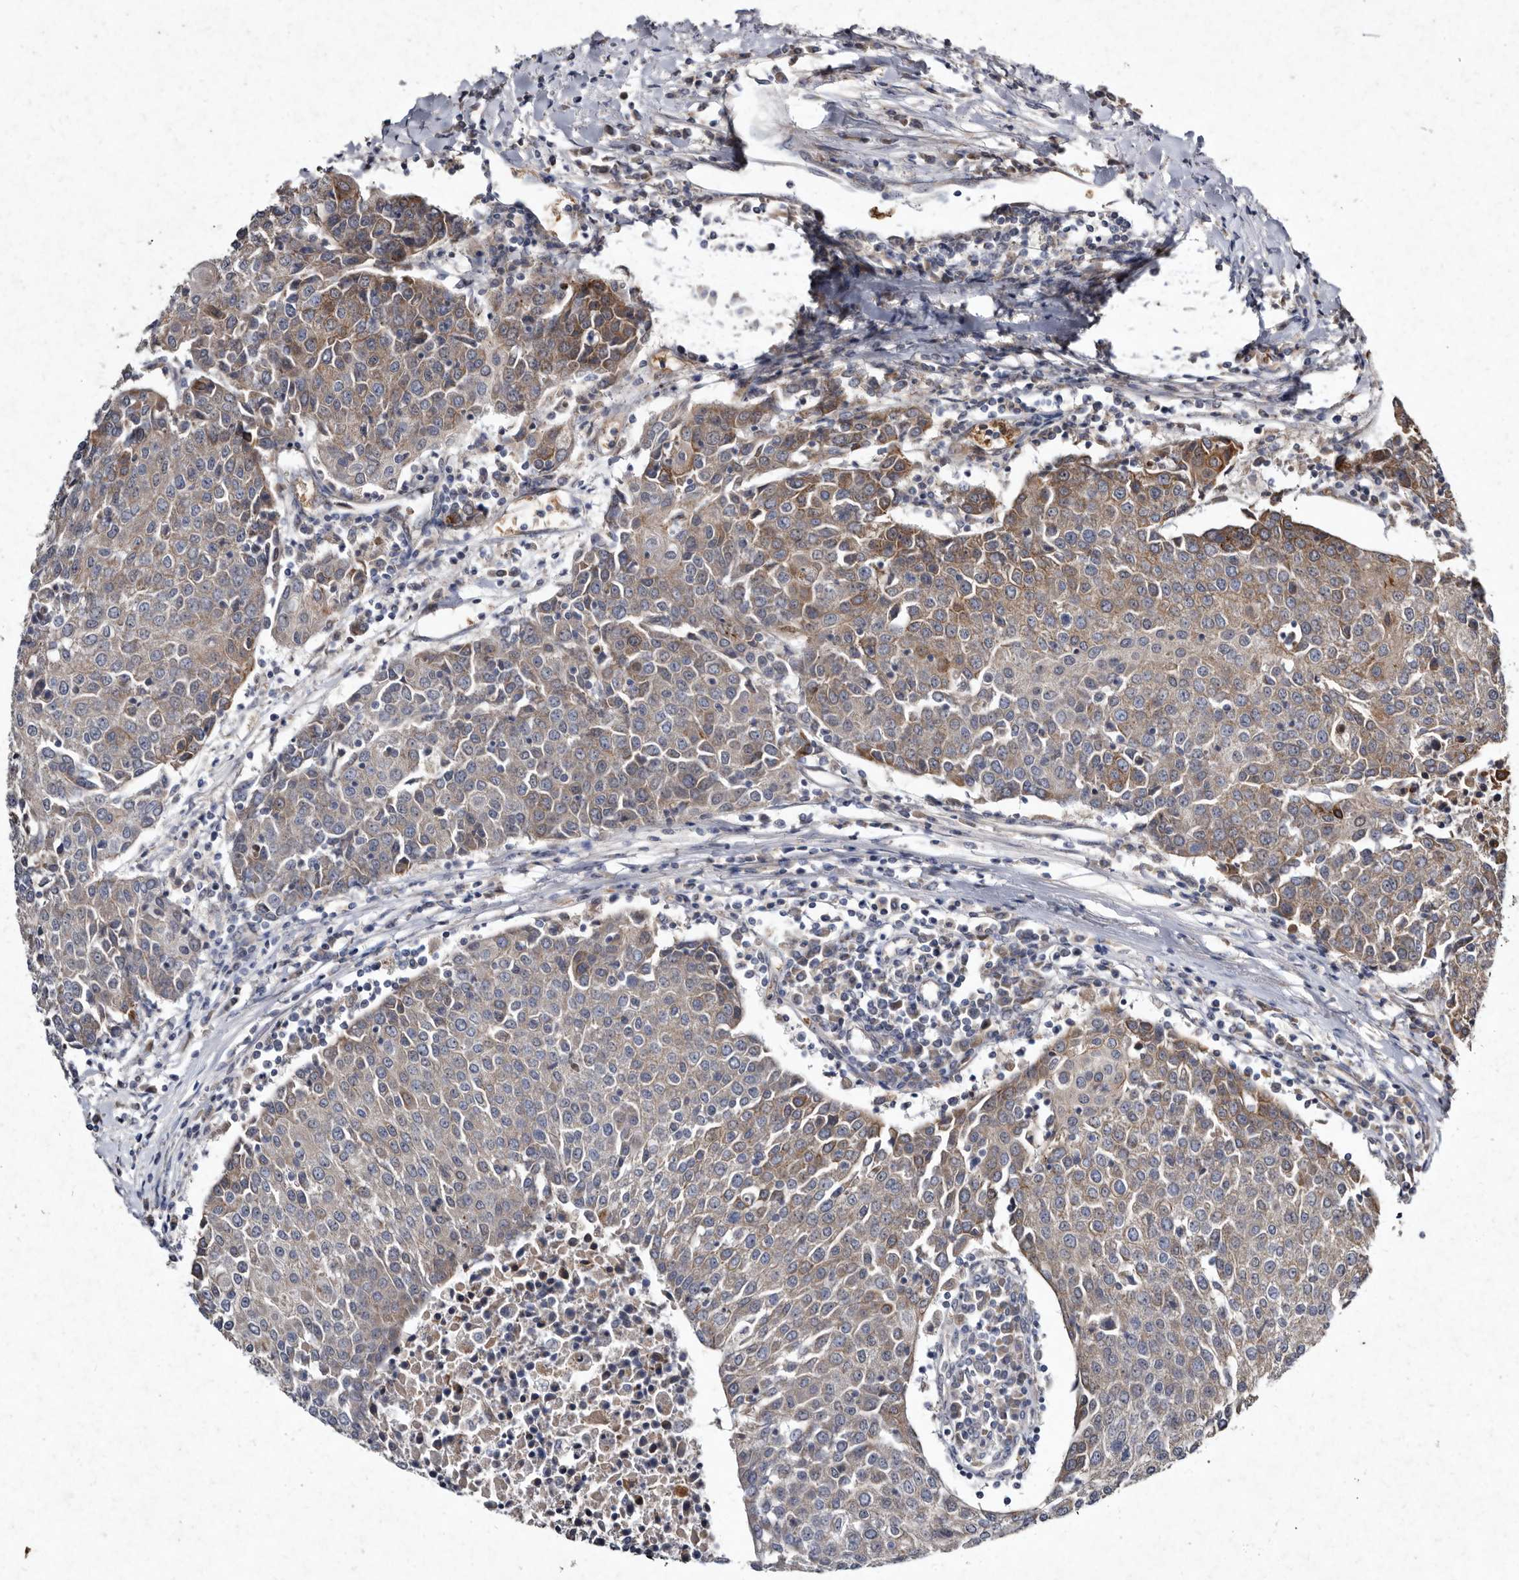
{"staining": {"intensity": "moderate", "quantity": "<25%", "location": "cytoplasmic/membranous"}, "tissue": "urothelial cancer", "cell_type": "Tumor cells", "image_type": "cancer", "snomed": [{"axis": "morphology", "description": "Urothelial carcinoma, High grade"}, {"axis": "topography", "description": "Urinary bladder"}], "caption": "High-magnification brightfield microscopy of urothelial cancer stained with DAB (3,3'-diaminobenzidine) (brown) and counterstained with hematoxylin (blue). tumor cells exhibit moderate cytoplasmic/membranous positivity is present in about<25% of cells.", "gene": "YPEL3", "patient": {"sex": "female", "age": 85}}